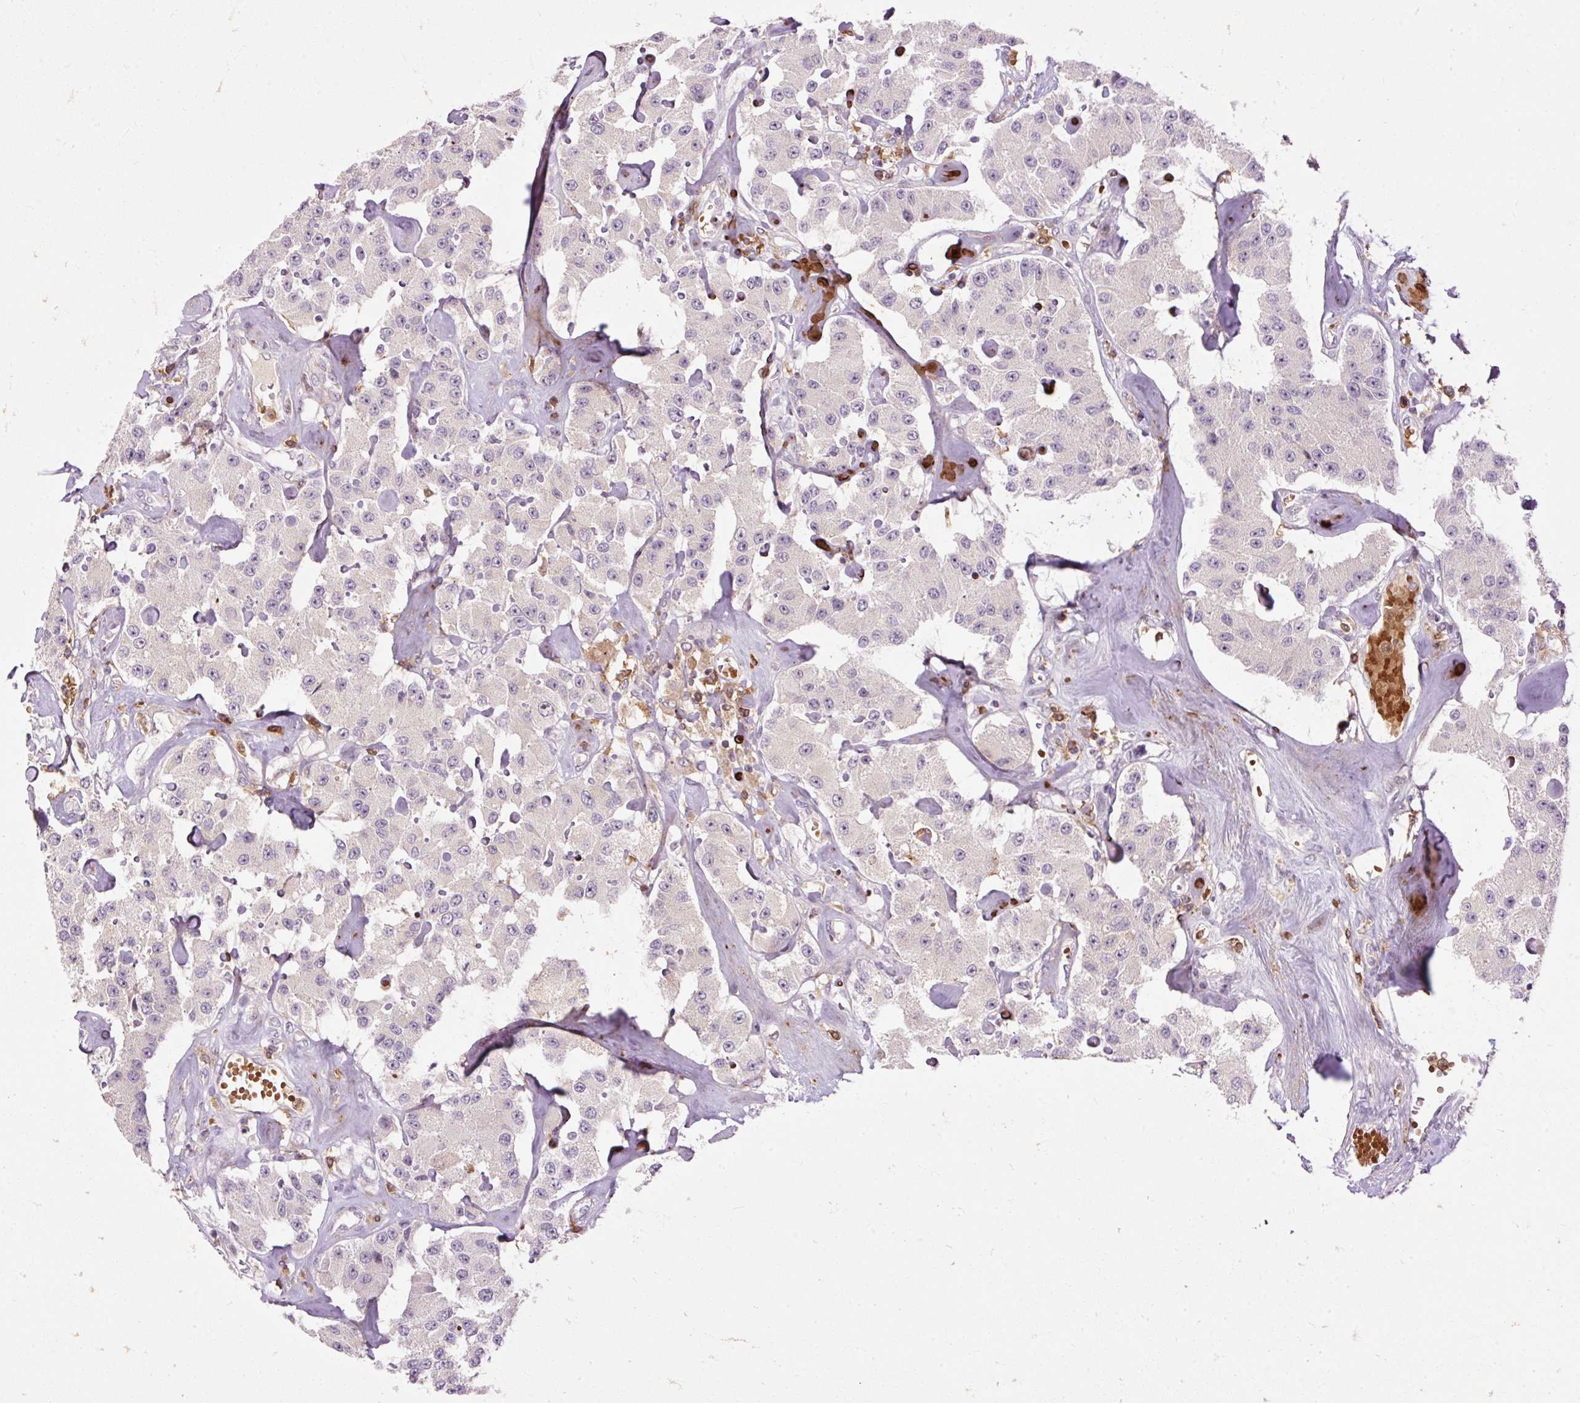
{"staining": {"intensity": "negative", "quantity": "none", "location": "none"}, "tissue": "carcinoid", "cell_type": "Tumor cells", "image_type": "cancer", "snomed": [{"axis": "morphology", "description": "Carcinoid, malignant, NOS"}, {"axis": "topography", "description": "Pancreas"}], "caption": "Human carcinoid stained for a protein using immunohistochemistry exhibits no expression in tumor cells.", "gene": "CEBPZ", "patient": {"sex": "male", "age": 41}}